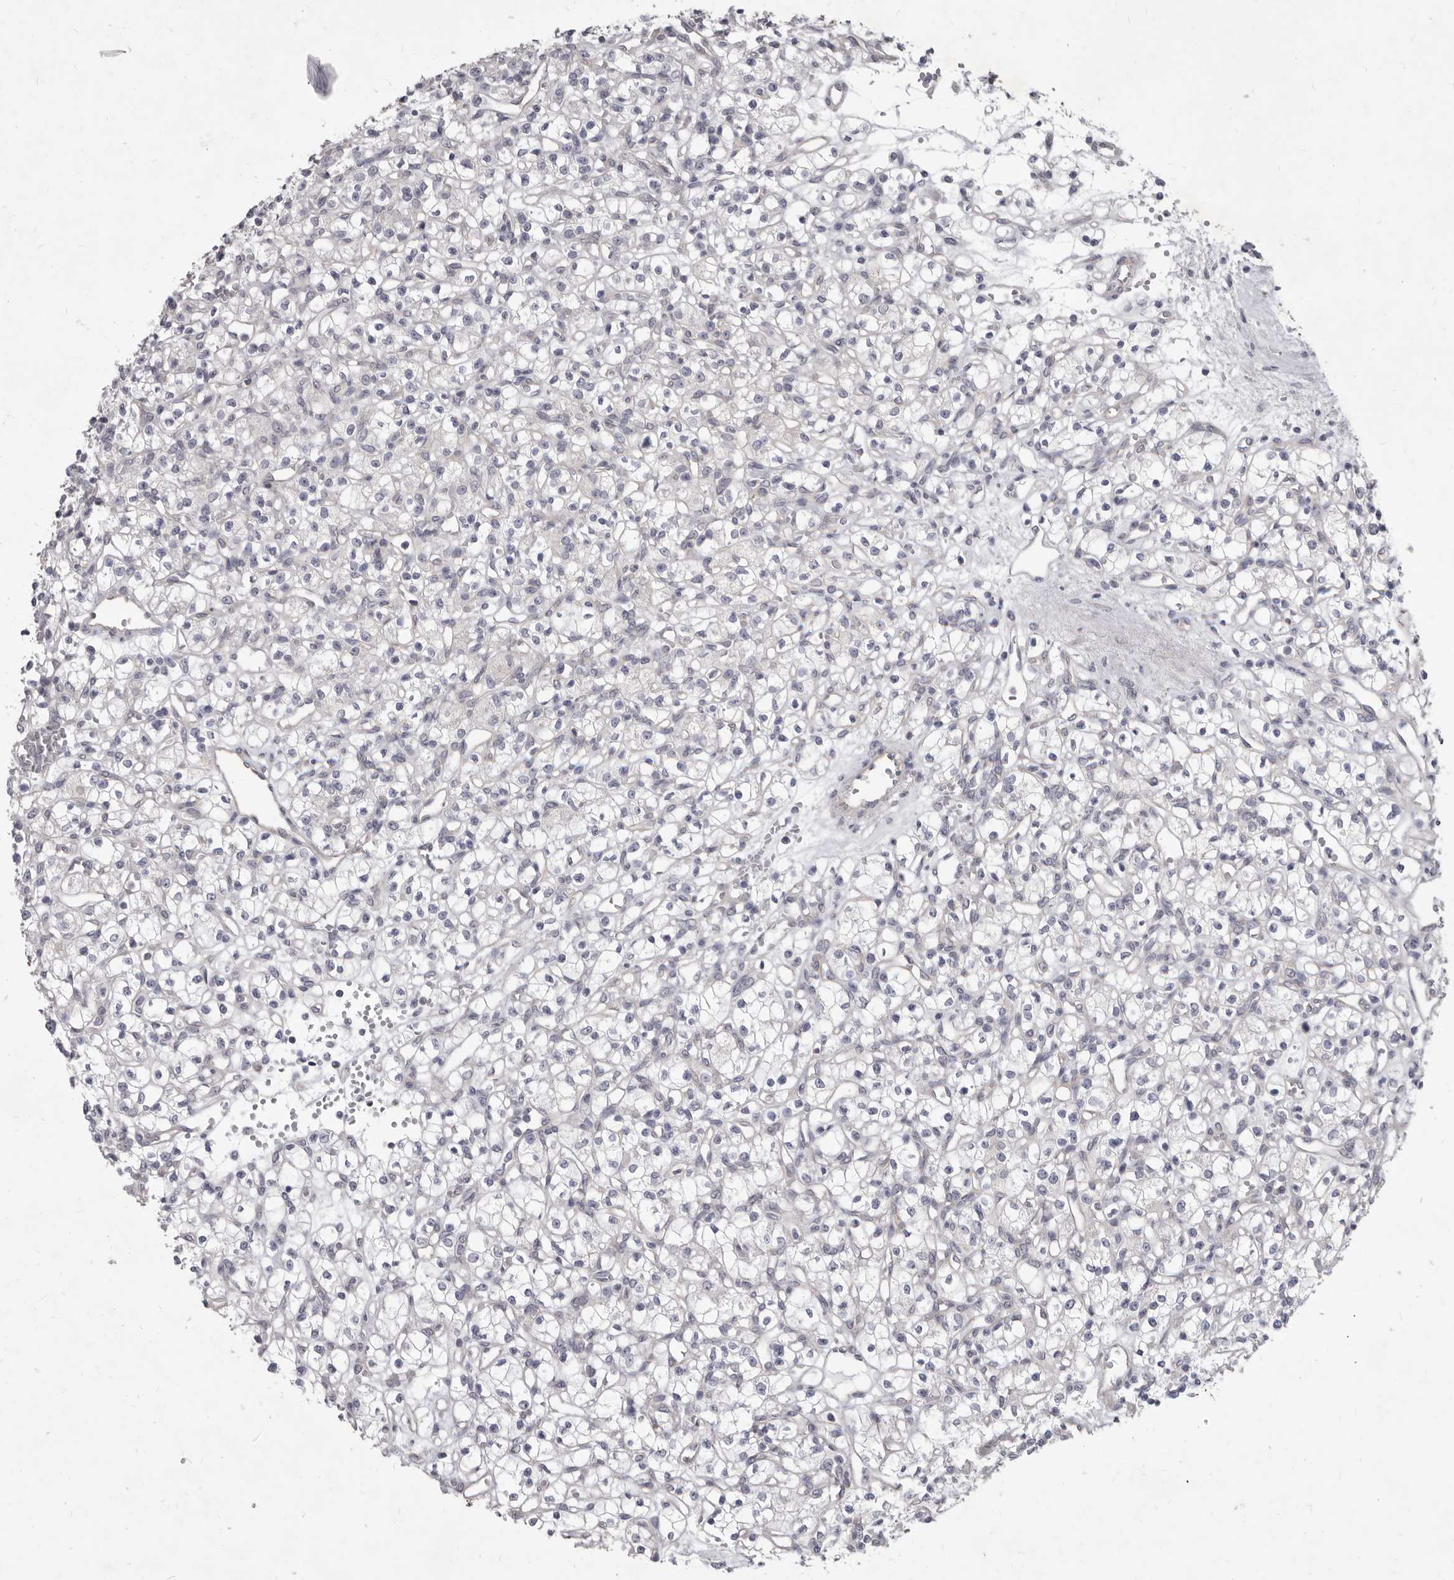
{"staining": {"intensity": "negative", "quantity": "none", "location": "none"}, "tissue": "renal cancer", "cell_type": "Tumor cells", "image_type": "cancer", "snomed": [{"axis": "morphology", "description": "Adenocarcinoma, NOS"}, {"axis": "topography", "description": "Kidney"}], "caption": "This is an immunohistochemistry micrograph of human adenocarcinoma (renal). There is no staining in tumor cells.", "gene": "GSK3B", "patient": {"sex": "female", "age": 59}}